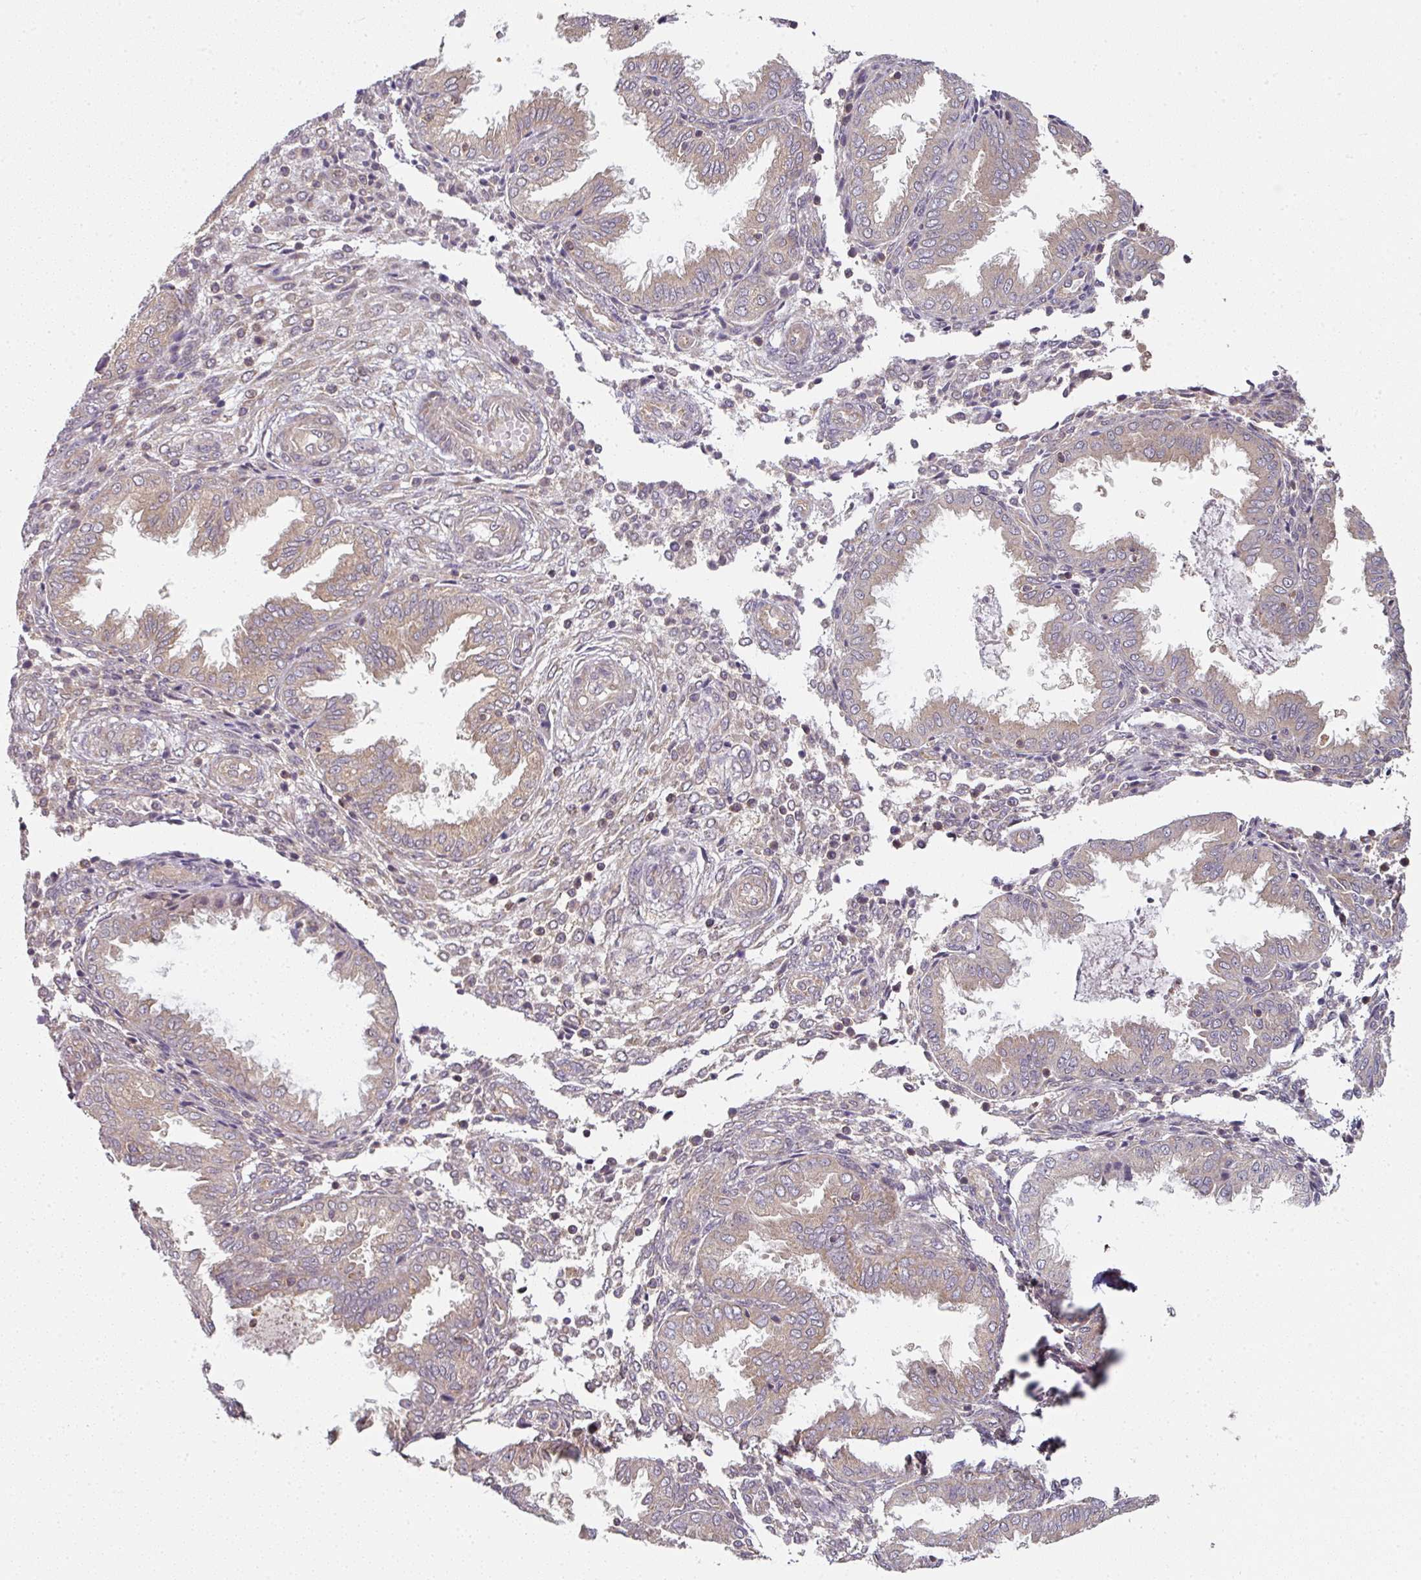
{"staining": {"intensity": "negative", "quantity": "none", "location": "none"}, "tissue": "endometrium", "cell_type": "Cells in endometrial stroma", "image_type": "normal", "snomed": [{"axis": "morphology", "description": "Normal tissue, NOS"}, {"axis": "topography", "description": "Endometrium"}], "caption": "Endometrium stained for a protein using IHC exhibits no staining cells in endometrial stroma.", "gene": "MAP2K2", "patient": {"sex": "female", "age": 33}}